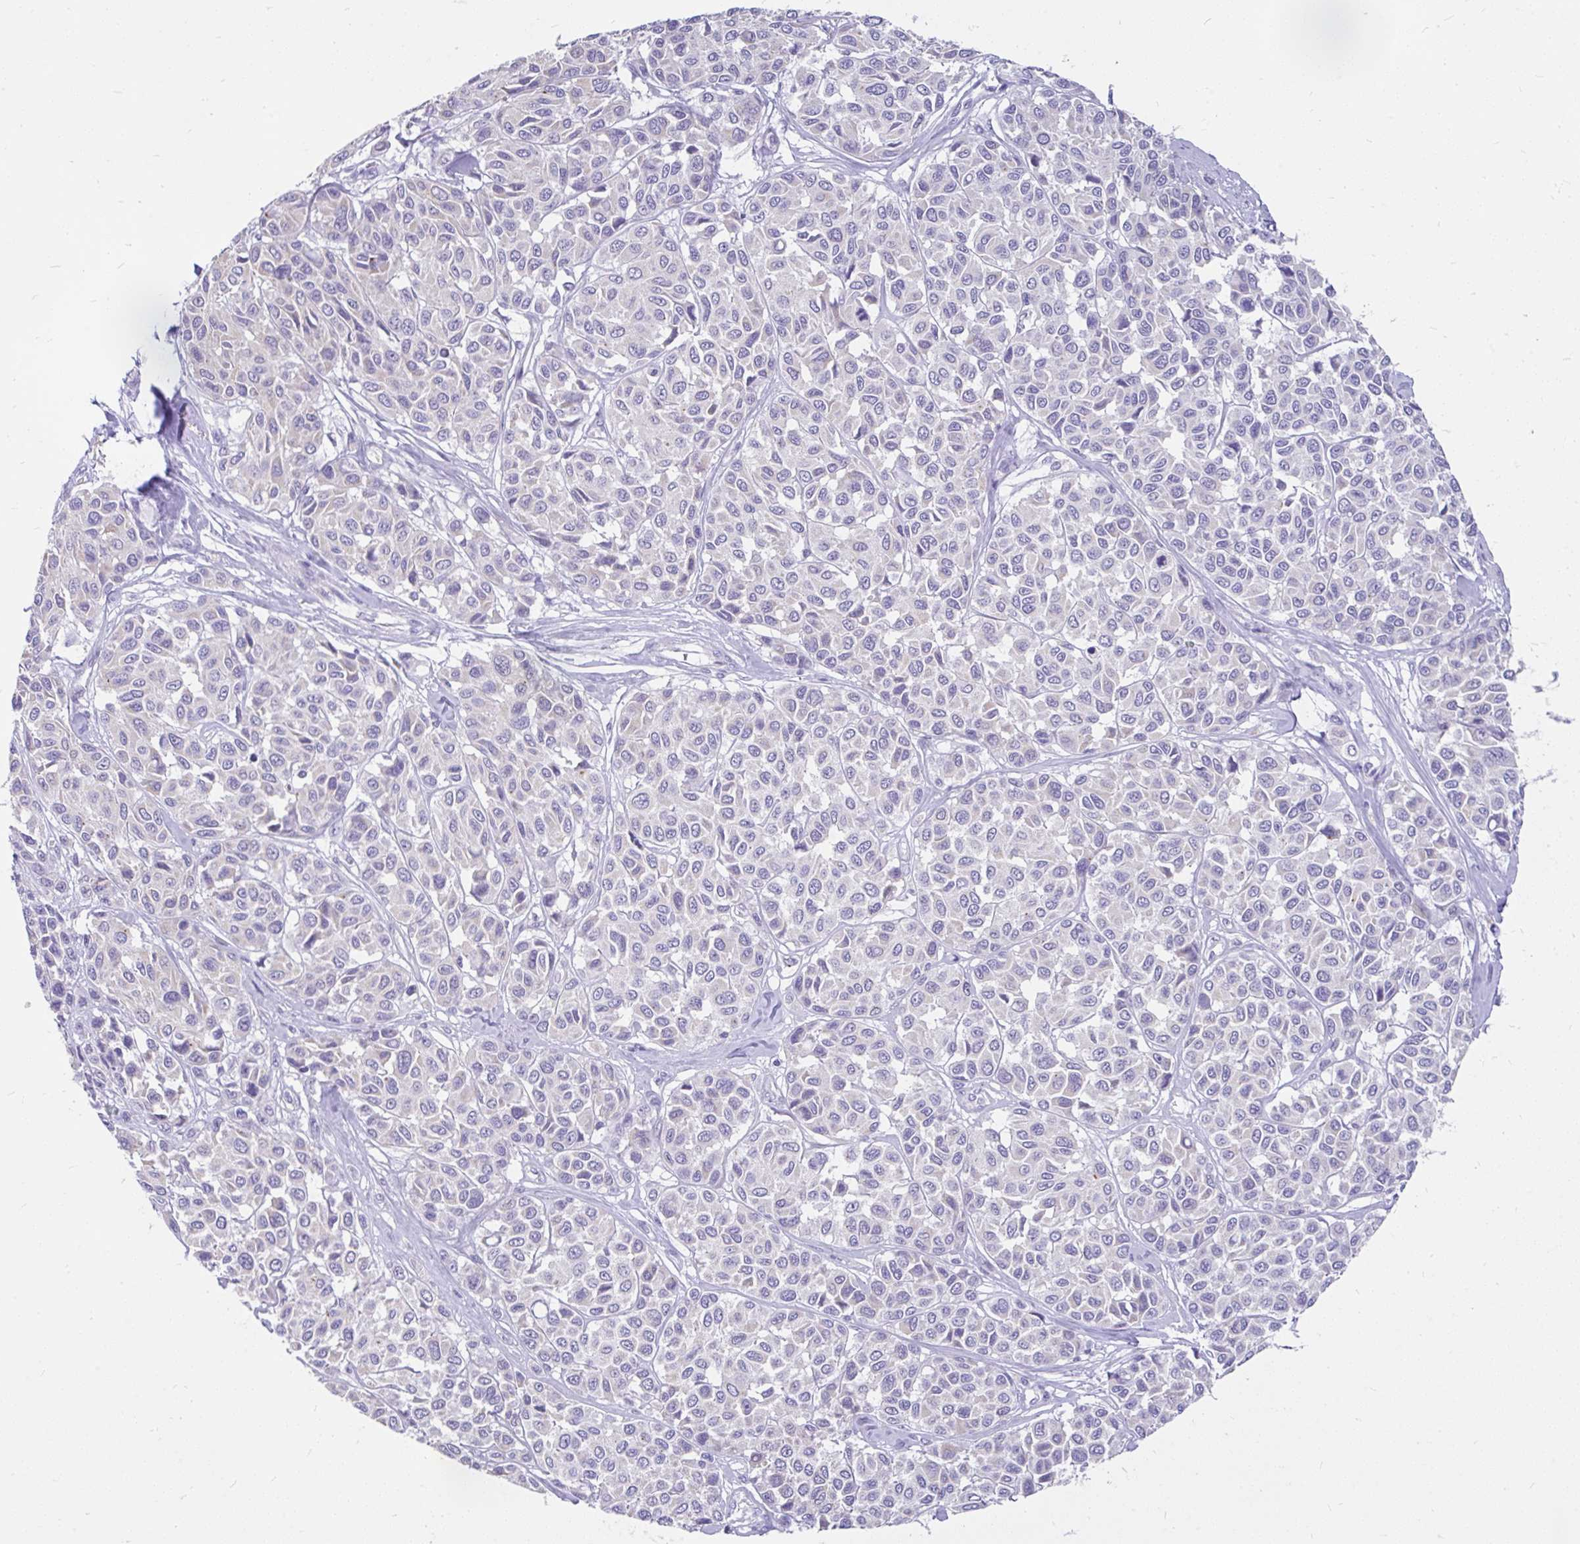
{"staining": {"intensity": "negative", "quantity": "none", "location": "none"}, "tissue": "melanoma", "cell_type": "Tumor cells", "image_type": "cancer", "snomed": [{"axis": "morphology", "description": "Malignant melanoma, NOS"}, {"axis": "topography", "description": "Skin"}], "caption": "Photomicrograph shows no significant protein expression in tumor cells of melanoma. (DAB (3,3'-diaminobenzidine) IHC visualized using brightfield microscopy, high magnification).", "gene": "INTS5", "patient": {"sex": "female", "age": 66}}